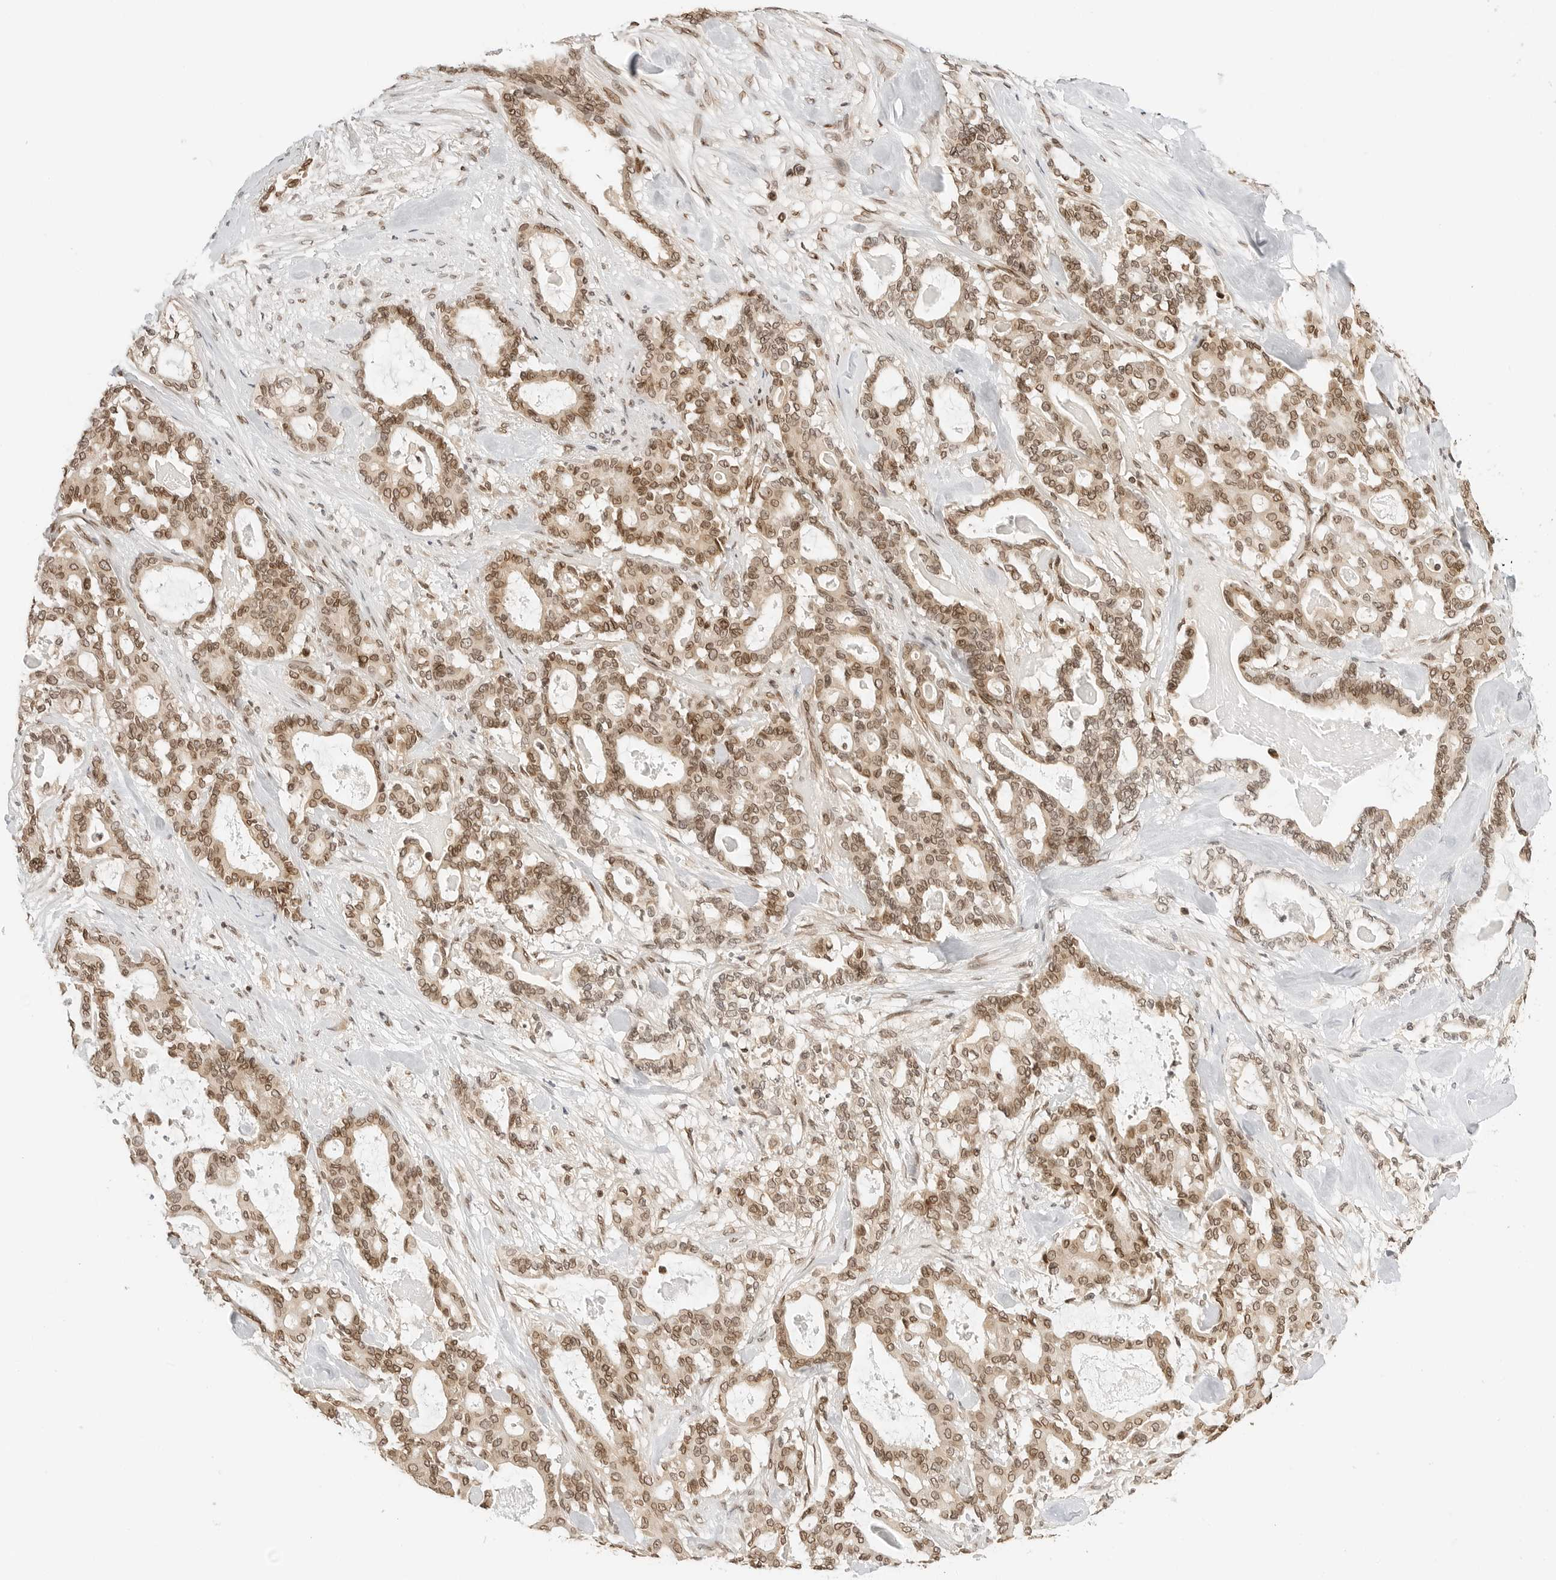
{"staining": {"intensity": "moderate", "quantity": ">75%", "location": "cytoplasmic/membranous,nuclear"}, "tissue": "pancreatic cancer", "cell_type": "Tumor cells", "image_type": "cancer", "snomed": [{"axis": "morphology", "description": "Adenocarcinoma, NOS"}, {"axis": "topography", "description": "Pancreas"}], "caption": "Pancreatic cancer stained with immunohistochemistry demonstrates moderate cytoplasmic/membranous and nuclear staining in approximately >75% of tumor cells.", "gene": "POLH", "patient": {"sex": "male", "age": 63}}